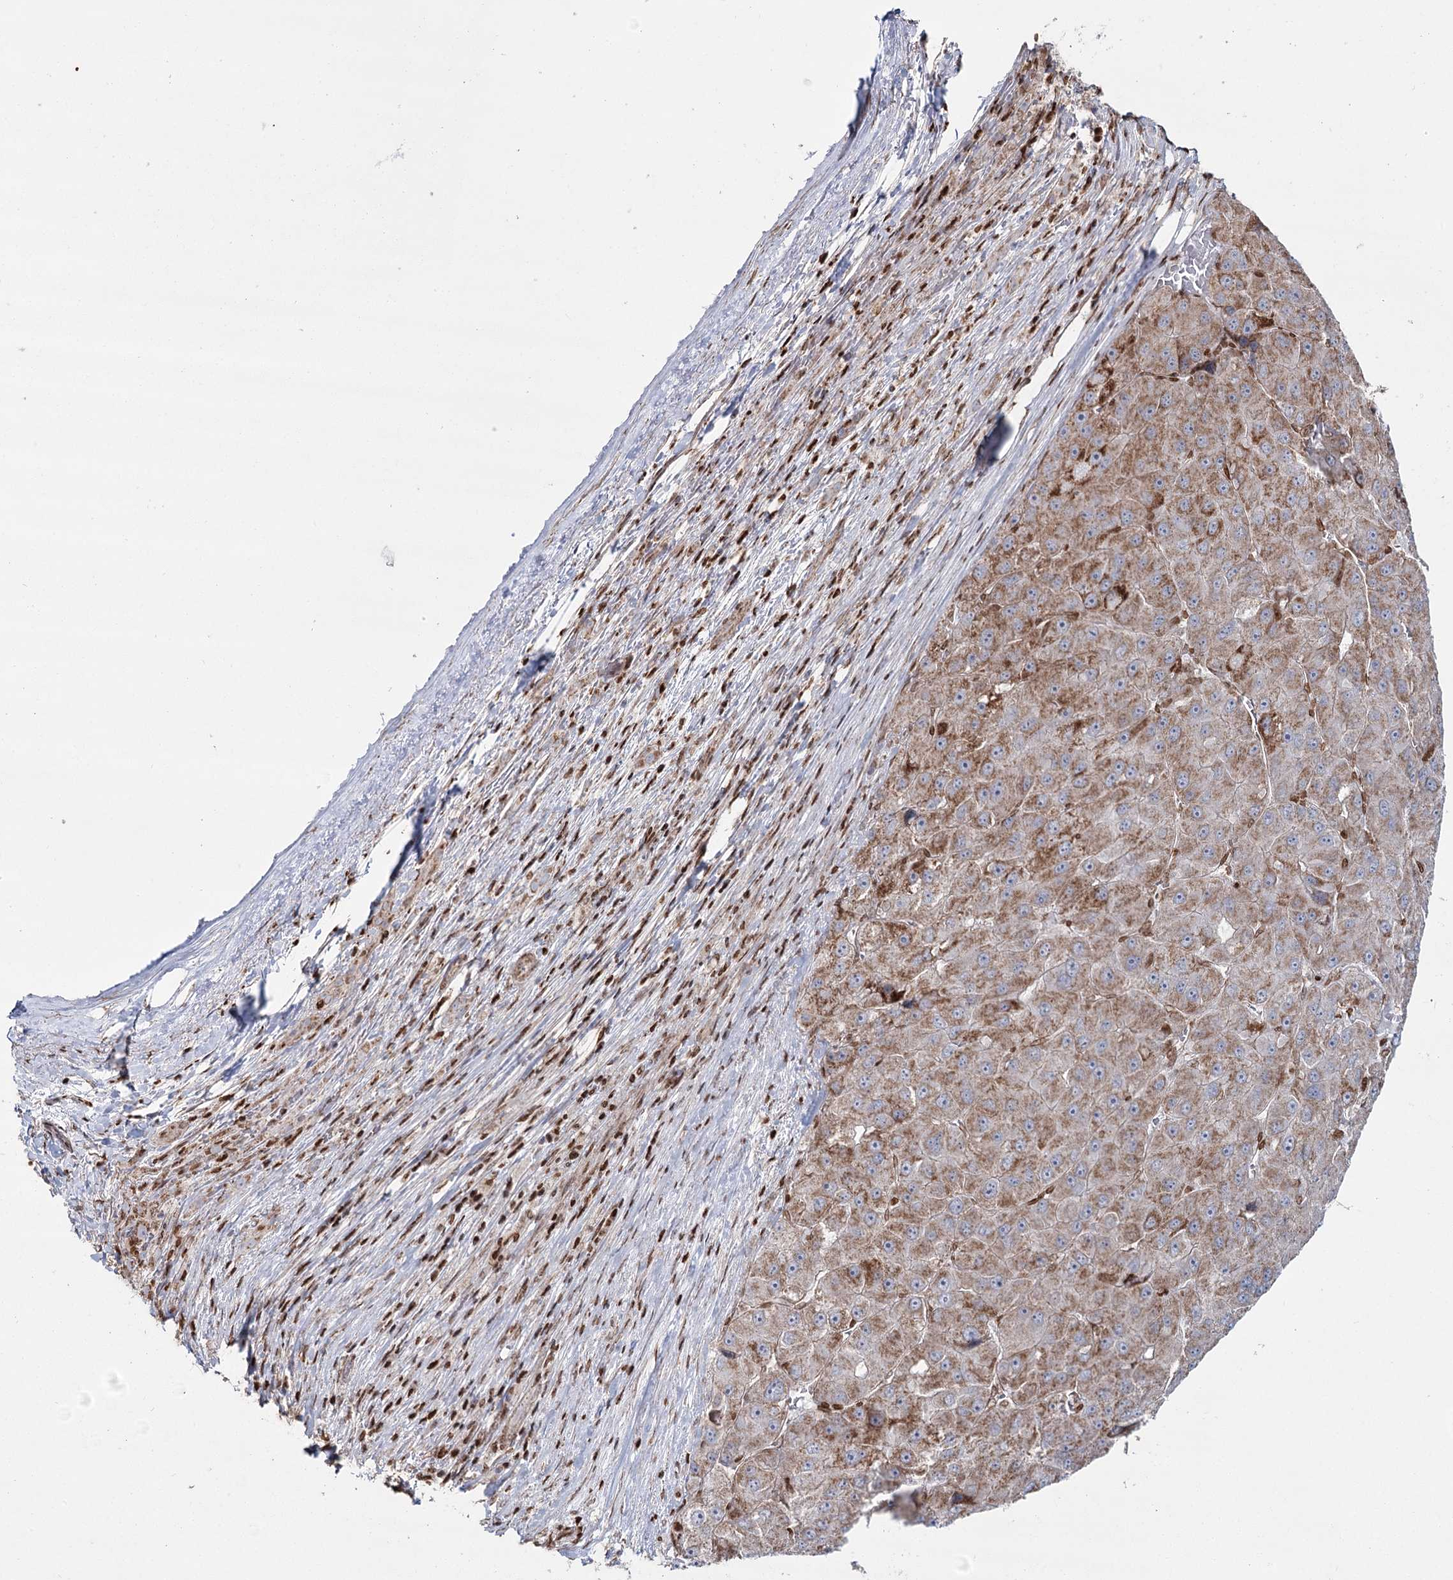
{"staining": {"intensity": "moderate", "quantity": ">75%", "location": "cytoplasmic/membranous"}, "tissue": "liver cancer", "cell_type": "Tumor cells", "image_type": "cancer", "snomed": [{"axis": "morphology", "description": "Carcinoma, Hepatocellular, NOS"}, {"axis": "topography", "description": "Liver"}], "caption": "The histopathology image demonstrates a brown stain indicating the presence of a protein in the cytoplasmic/membranous of tumor cells in liver cancer (hepatocellular carcinoma). (DAB IHC with brightfield microscopy, high magnification).", "gene": "PDHX", "patient": {"sex": "female", "age": 73}}